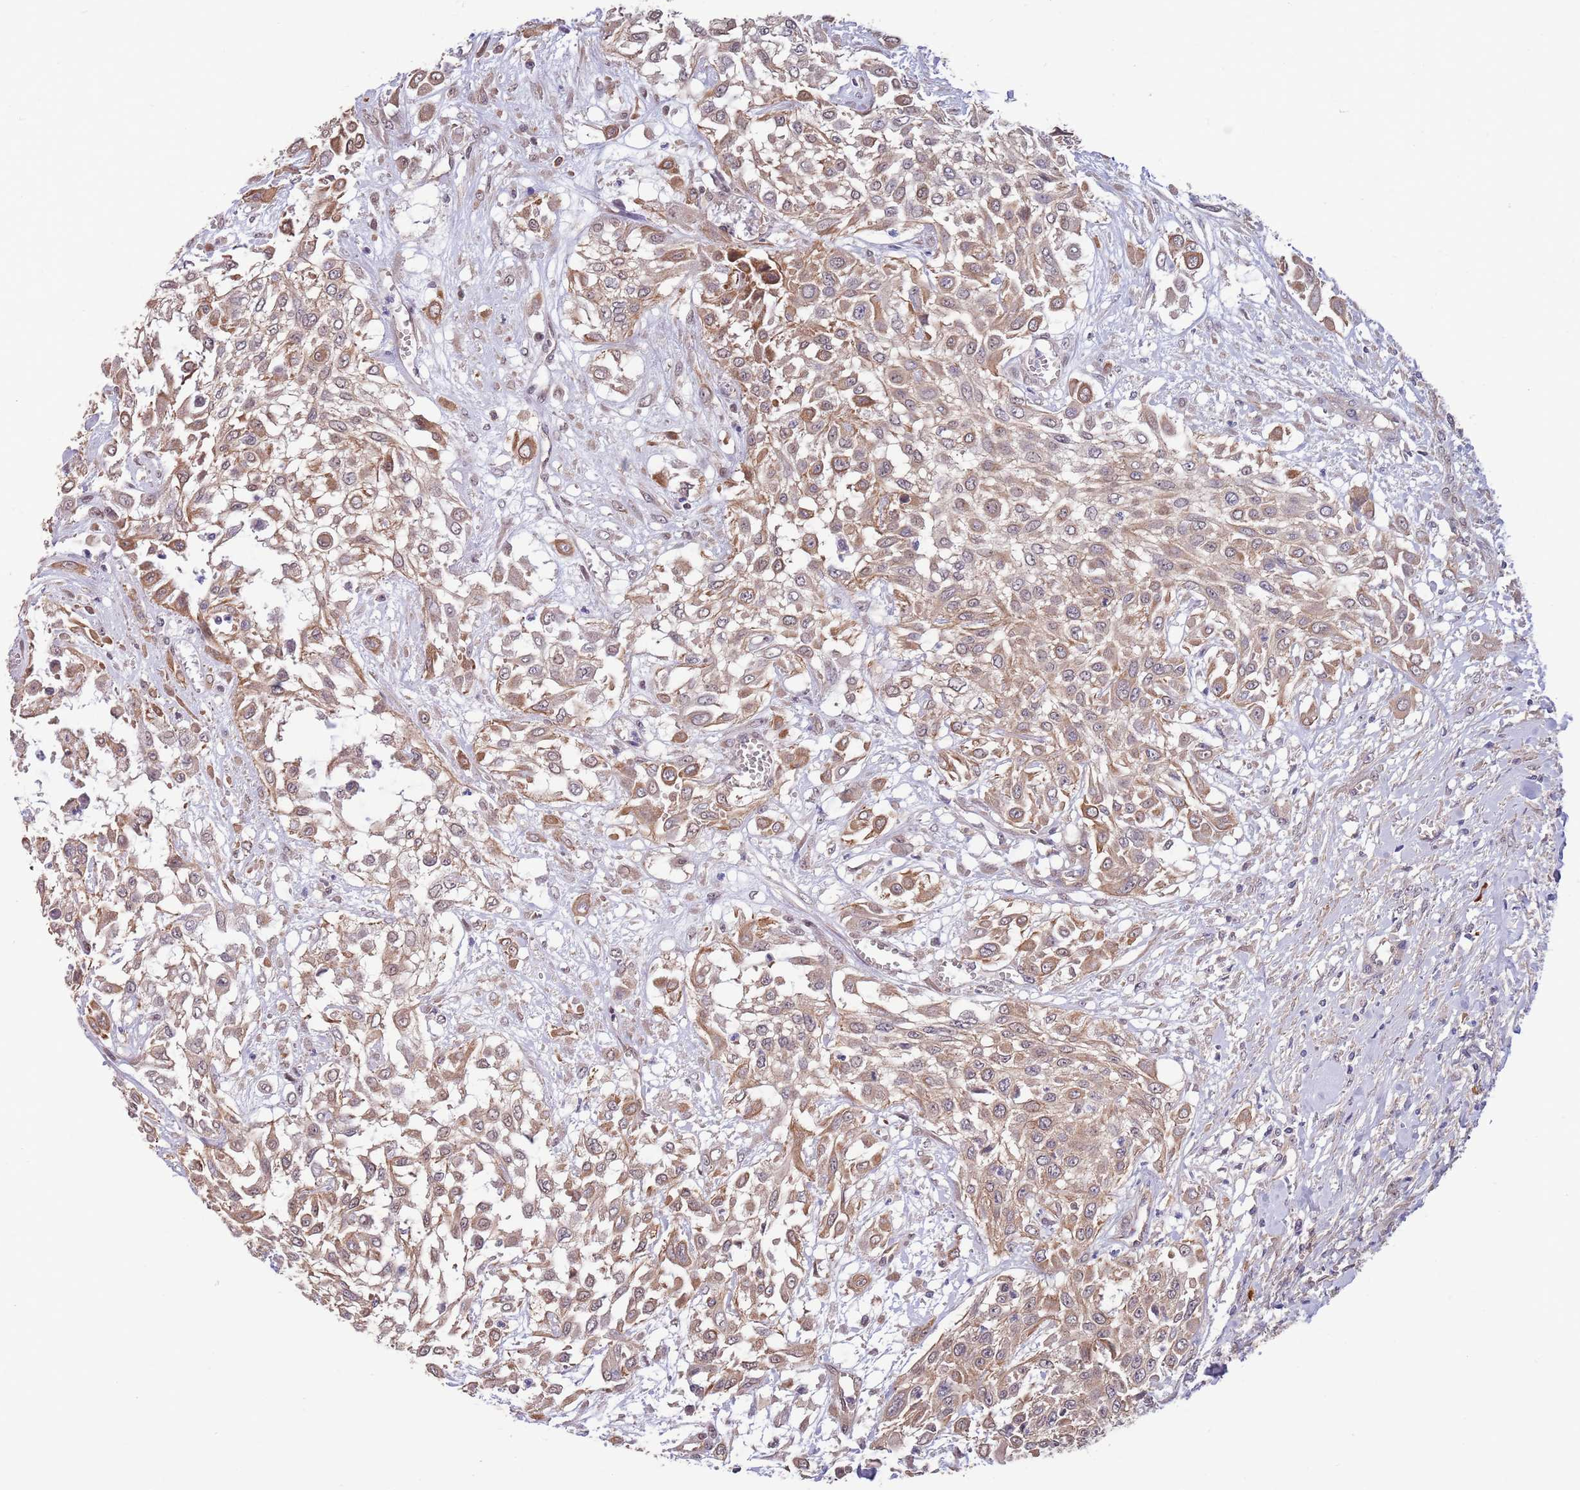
{"staining": {"intensity": "moderate", "quantity": ">75%", "location": "cytoplasmic/membranous"}, "tissue": "urothelial cancer", "cell_type": "Tumor cells", "image_type": "cancer", "snomed": [{"axis": "morphology", "description": "Urothelial carcinoma, High grade"}, {"axis": "topography", "description": "Urinary bladder"}], "caption": "This image shows IHC staining of urothelial carcinoma (high-grade), with medium moderate cytoplasmic/membranous staining in about >75% of tumor cells.", "gene": "MARVELD2", "patient": {"sex": "male", "age": 57}}